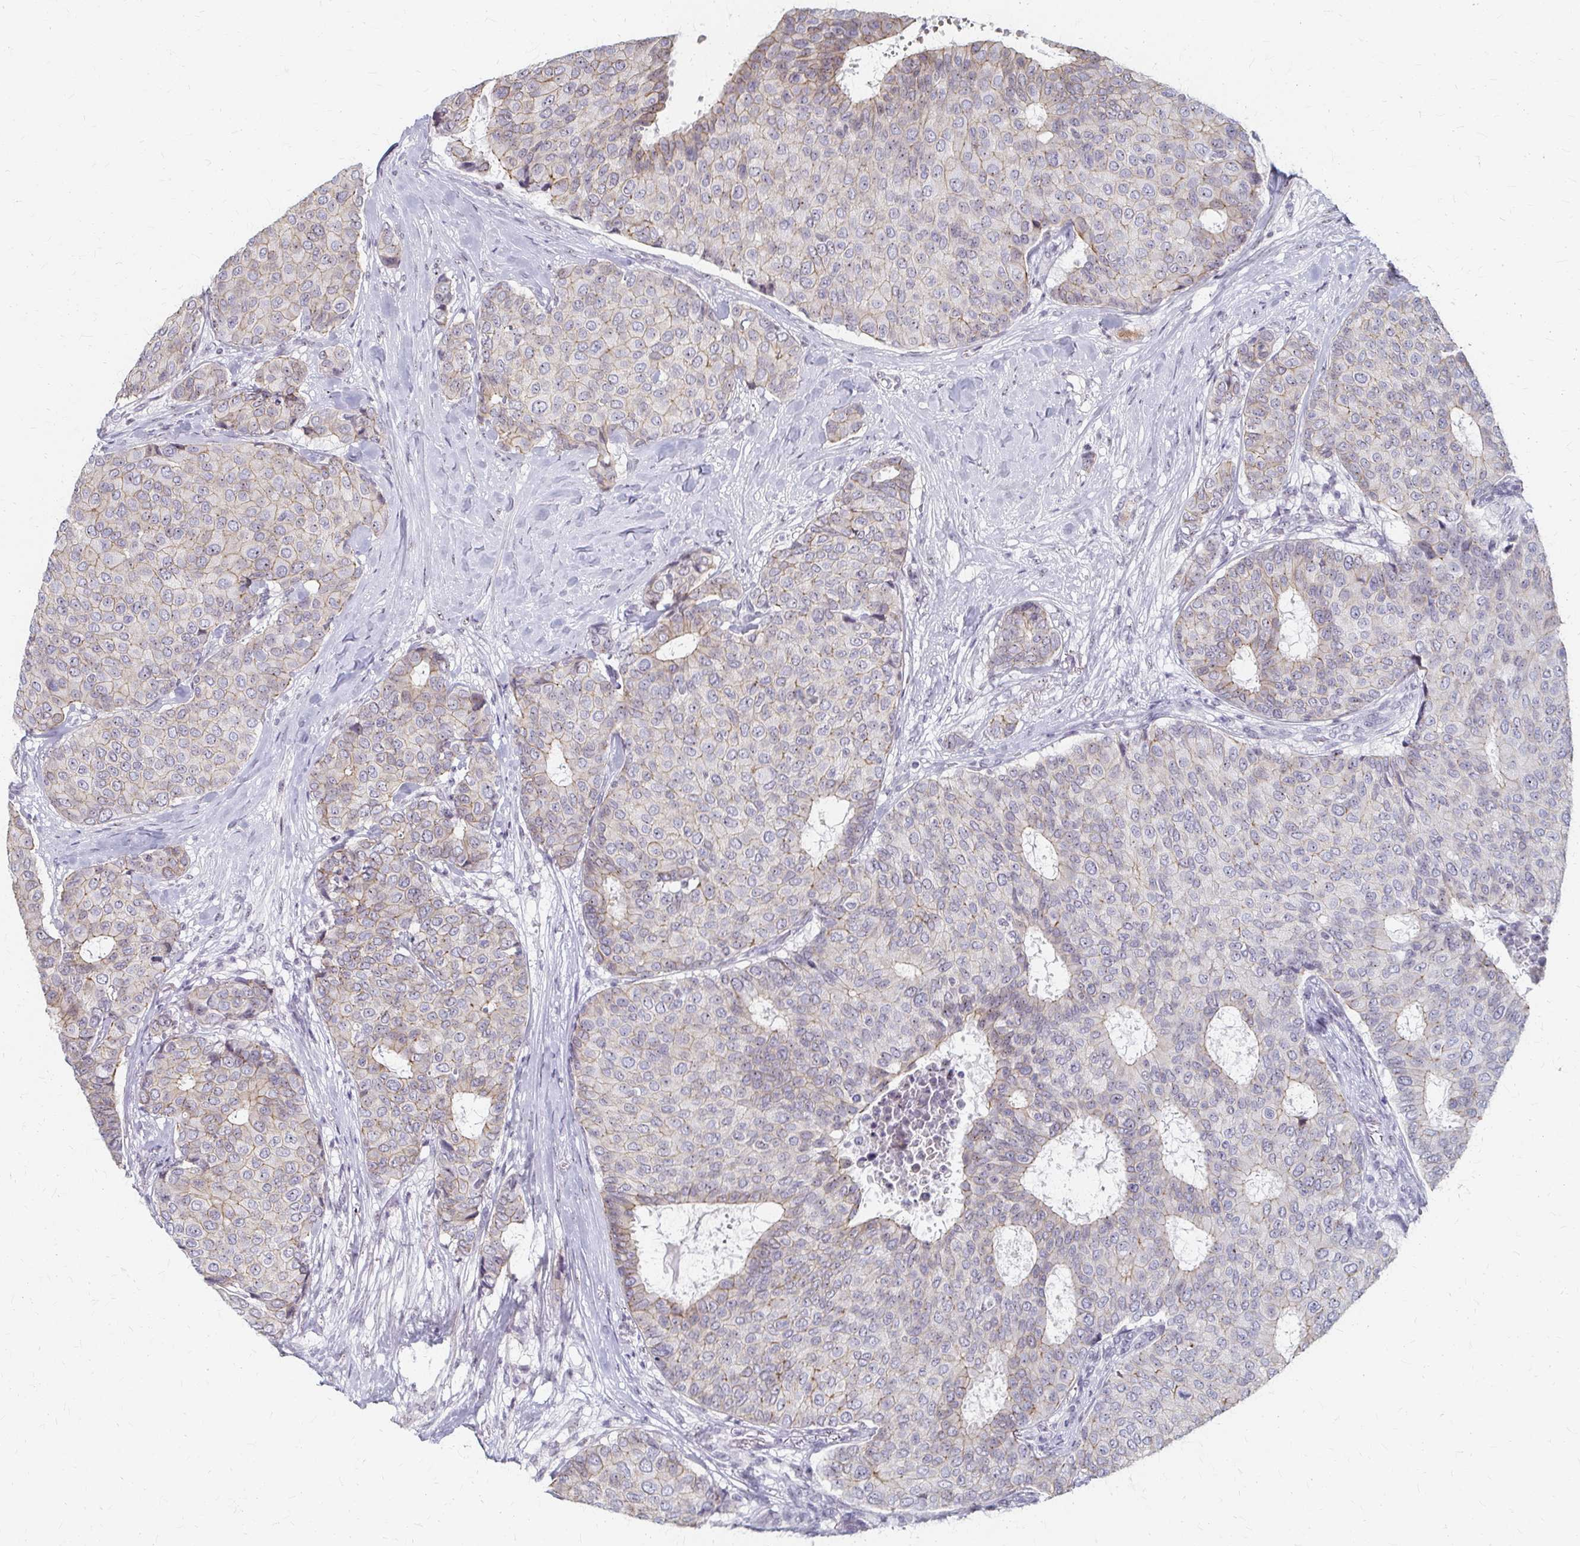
{"staining": {"intensity": "weak", "quantity": "<25%", "location": "cytoplasmic/membranous"}, "tissue": "breast cancer", "cell_type": "Tumor cells", "image_type": "cancer", "snomed": [{"axis": "morphology", "description": "Duct carcinoma"}, {"axis": "topography", "description": "Breast"}], "caption": "Infiltrating ductal carcinoma (breast) was stained to show a protein in brown. There is no significant positivity in tumor cells.", "gene": "PES1", "patient": {"sex": "female", "age": 75}}